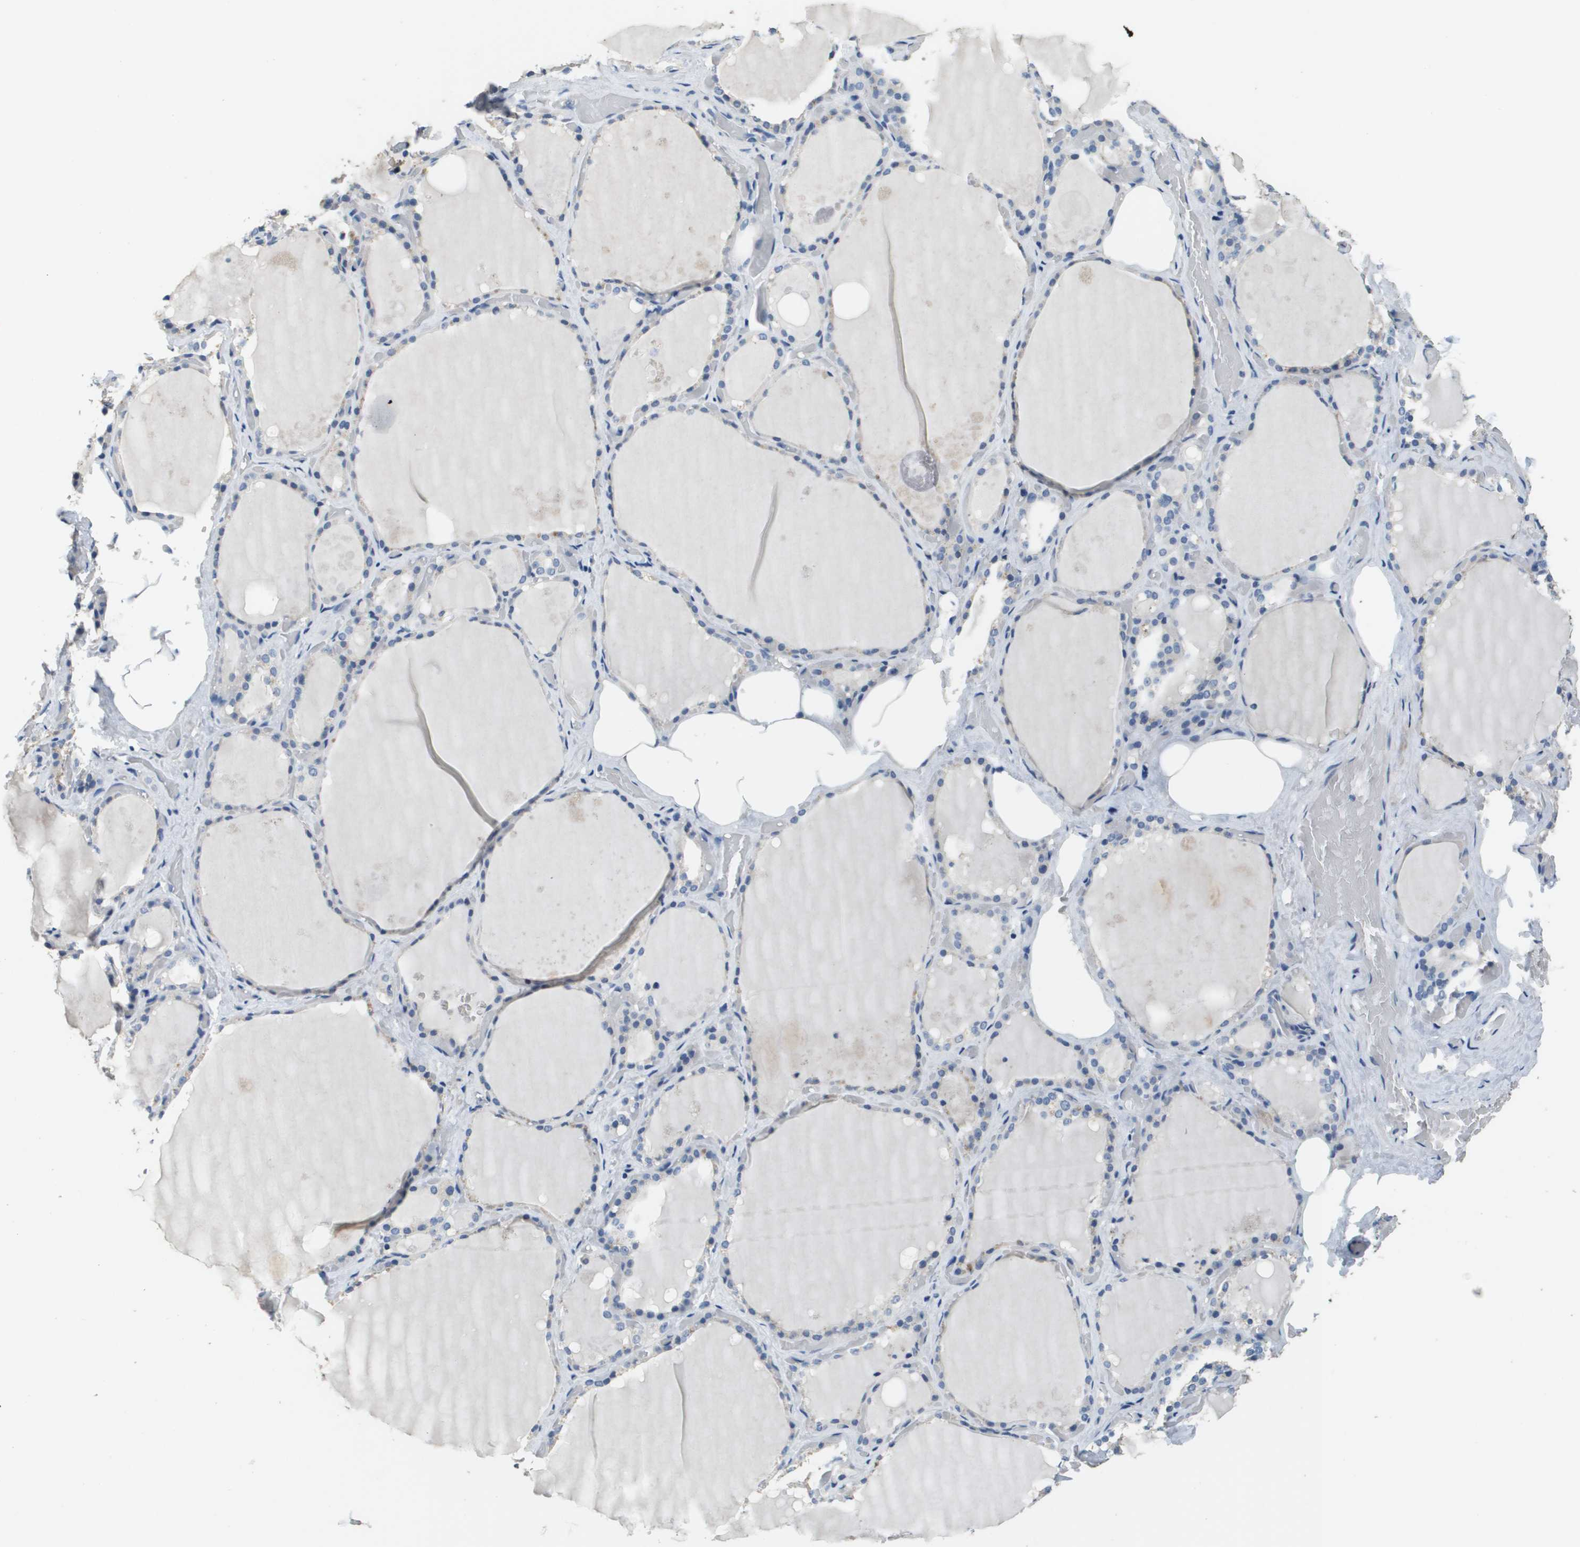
{"staining": {"intensity": "negative", "quantity": "none", "location": "none"}, "tissue": "thyroid gland", "cell_type": "Glandular cells", "image_type": "normal", "snomed": [{"axis": "morphology", "description": "Normal tissue, NOS"}, {"axis": "topography", "description": "Thyroid gland"}], "caption": "Immunohistochemical staining of benign human thyroid gland demonstrates no significant expression in glandular cells. (Brightfield microscopy of DAB immunohistochemistry at high magnification).", "gene": "MT3", "patient": {"sex": "male", "age": 61}}